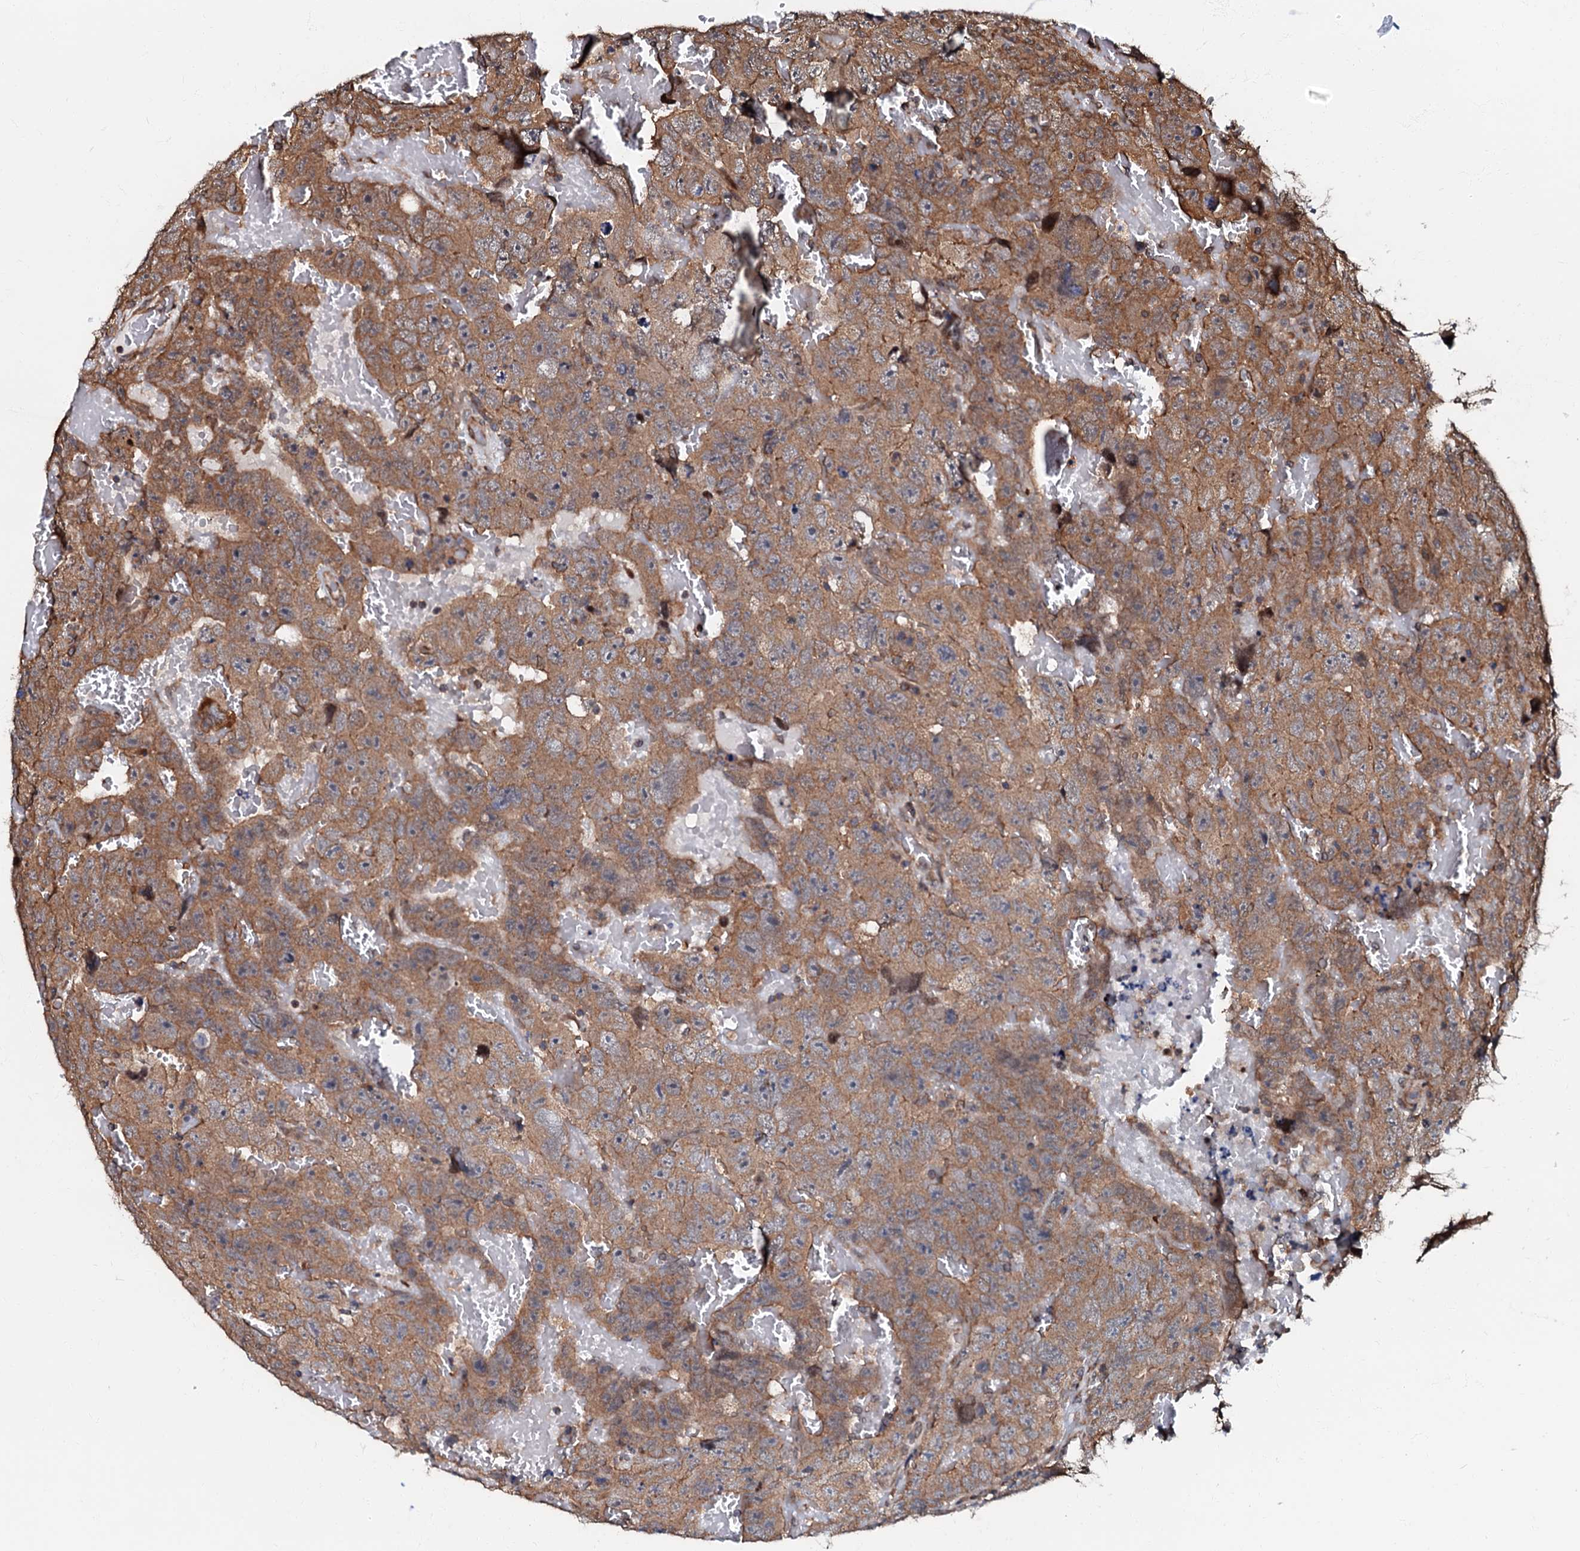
{"staining": {"intensity": "moderate", "quantity": ">75%", "location": "cytoplasmic/membranous"}, "tissue": "testis cancer", "cell_type": "Tumor cells", "image_type": "cancer", "snomed": [{"axis": "morphology", "description": "Carcinoma, Embryonal, NOS"}, {"axis": "topography", "description": "Testis"}], "caption": "High-power microscopy captured an immunohistochemistry image of testis cancer (embryonal carcinoma), revealing moderate cytoplasmic/membranous positivity in about >75% of tumor cells.", "gene": "OSBP", "patient": {"sex": "male", "age": 45}}